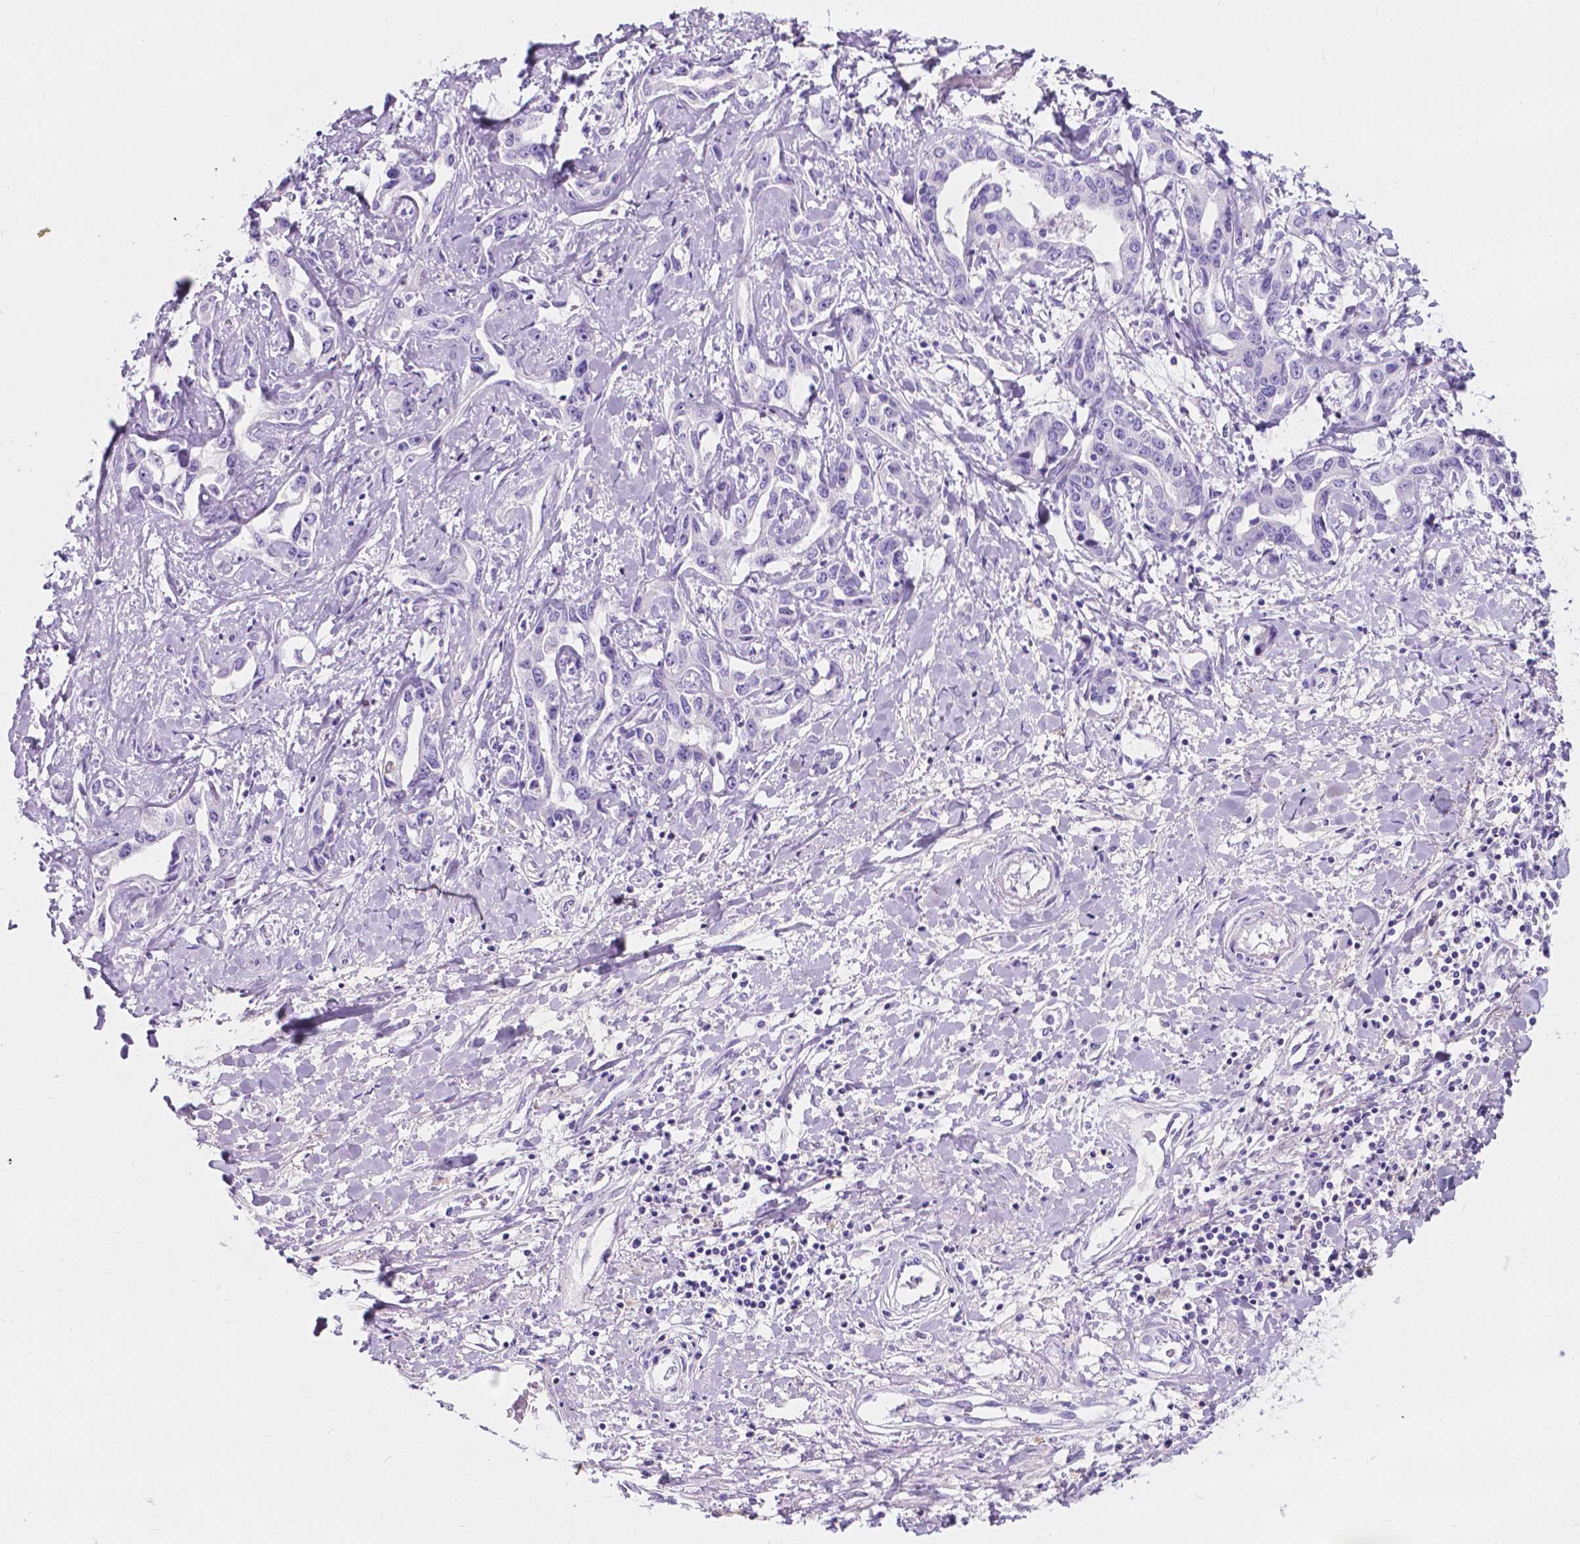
{"staining": {"intensity": "negative", "quantity": "none", "location": "none"}, "tissue": "liver cancer", "cell_type": "Tumor cells", "image_type": "cancer", "snomed": [{"axis": "morphology", "description": "Cholangiocarcinoma"}, {"axis": "topography", "description": "Liver"}], "caption": "An IHC micrograph of cholangiocarcinoma (liver) is shown. There is no staining in tumor cells of cholangiocarcinoma (liver). (IHC, brightfield microscopy, high magnification).", "gene": "GNAO1", "patient": {"sex": "male", "age": 59}}